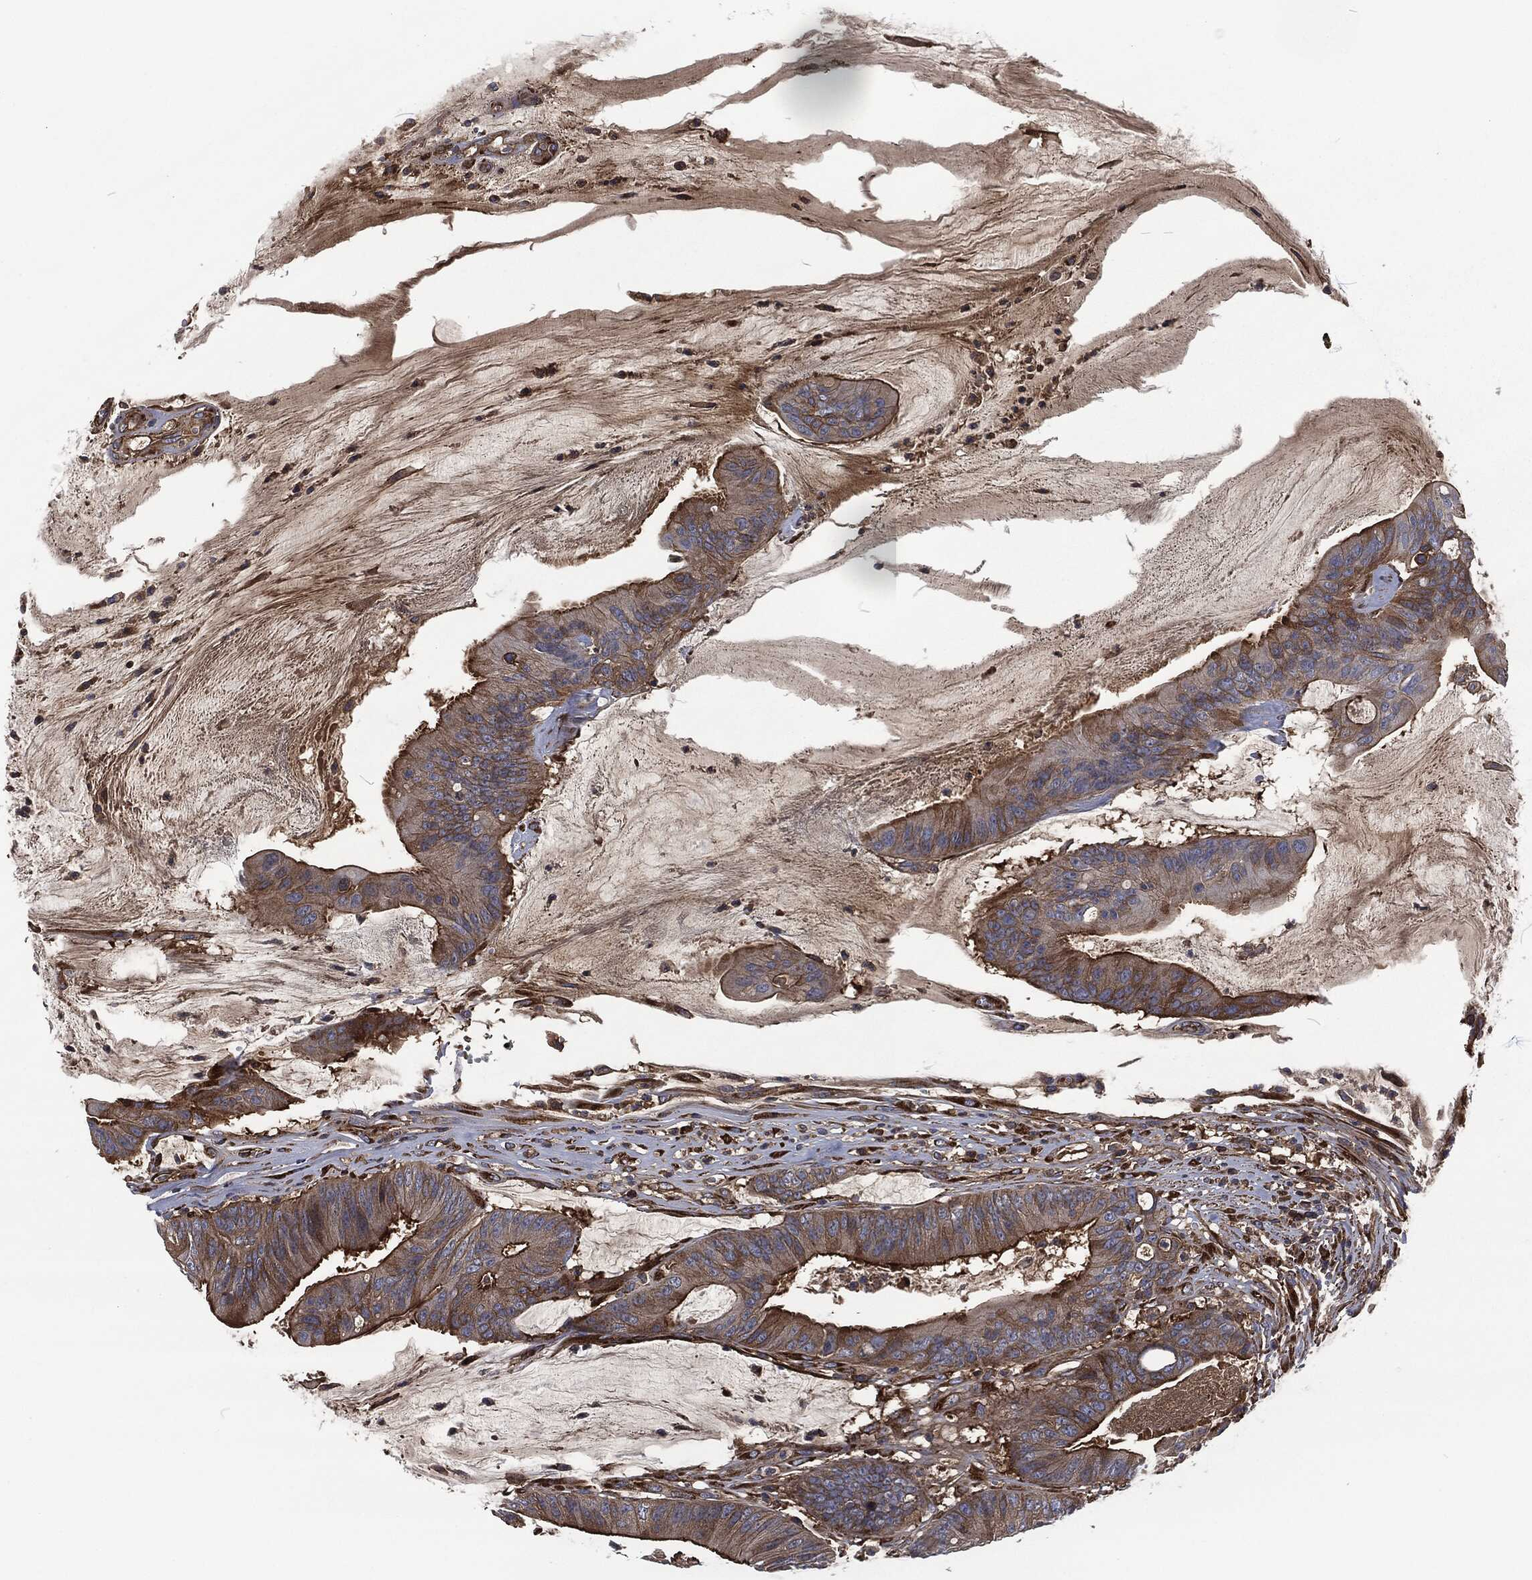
{"staining": {"intensity": "strong", "quantity": "<25%", "location": "cytoplasmic/membranous"}, "tissue": "colorectal cancer", "cell_type": "Tumor cells", "image_type": "cancer", "snomed": [{"axis": "morphology", "description": "Adenocarcinoma, NOS"}, {"axis": "topography", "description": "Colon"}], "caption": "Protein expression analysis of adenocarcinoma (colorectal) shows strong cytoplasmic/membranous expression in about <25% of tumor cells.", "gene": "LGALS9", "patient": {"sex": "female", "age": 69}}